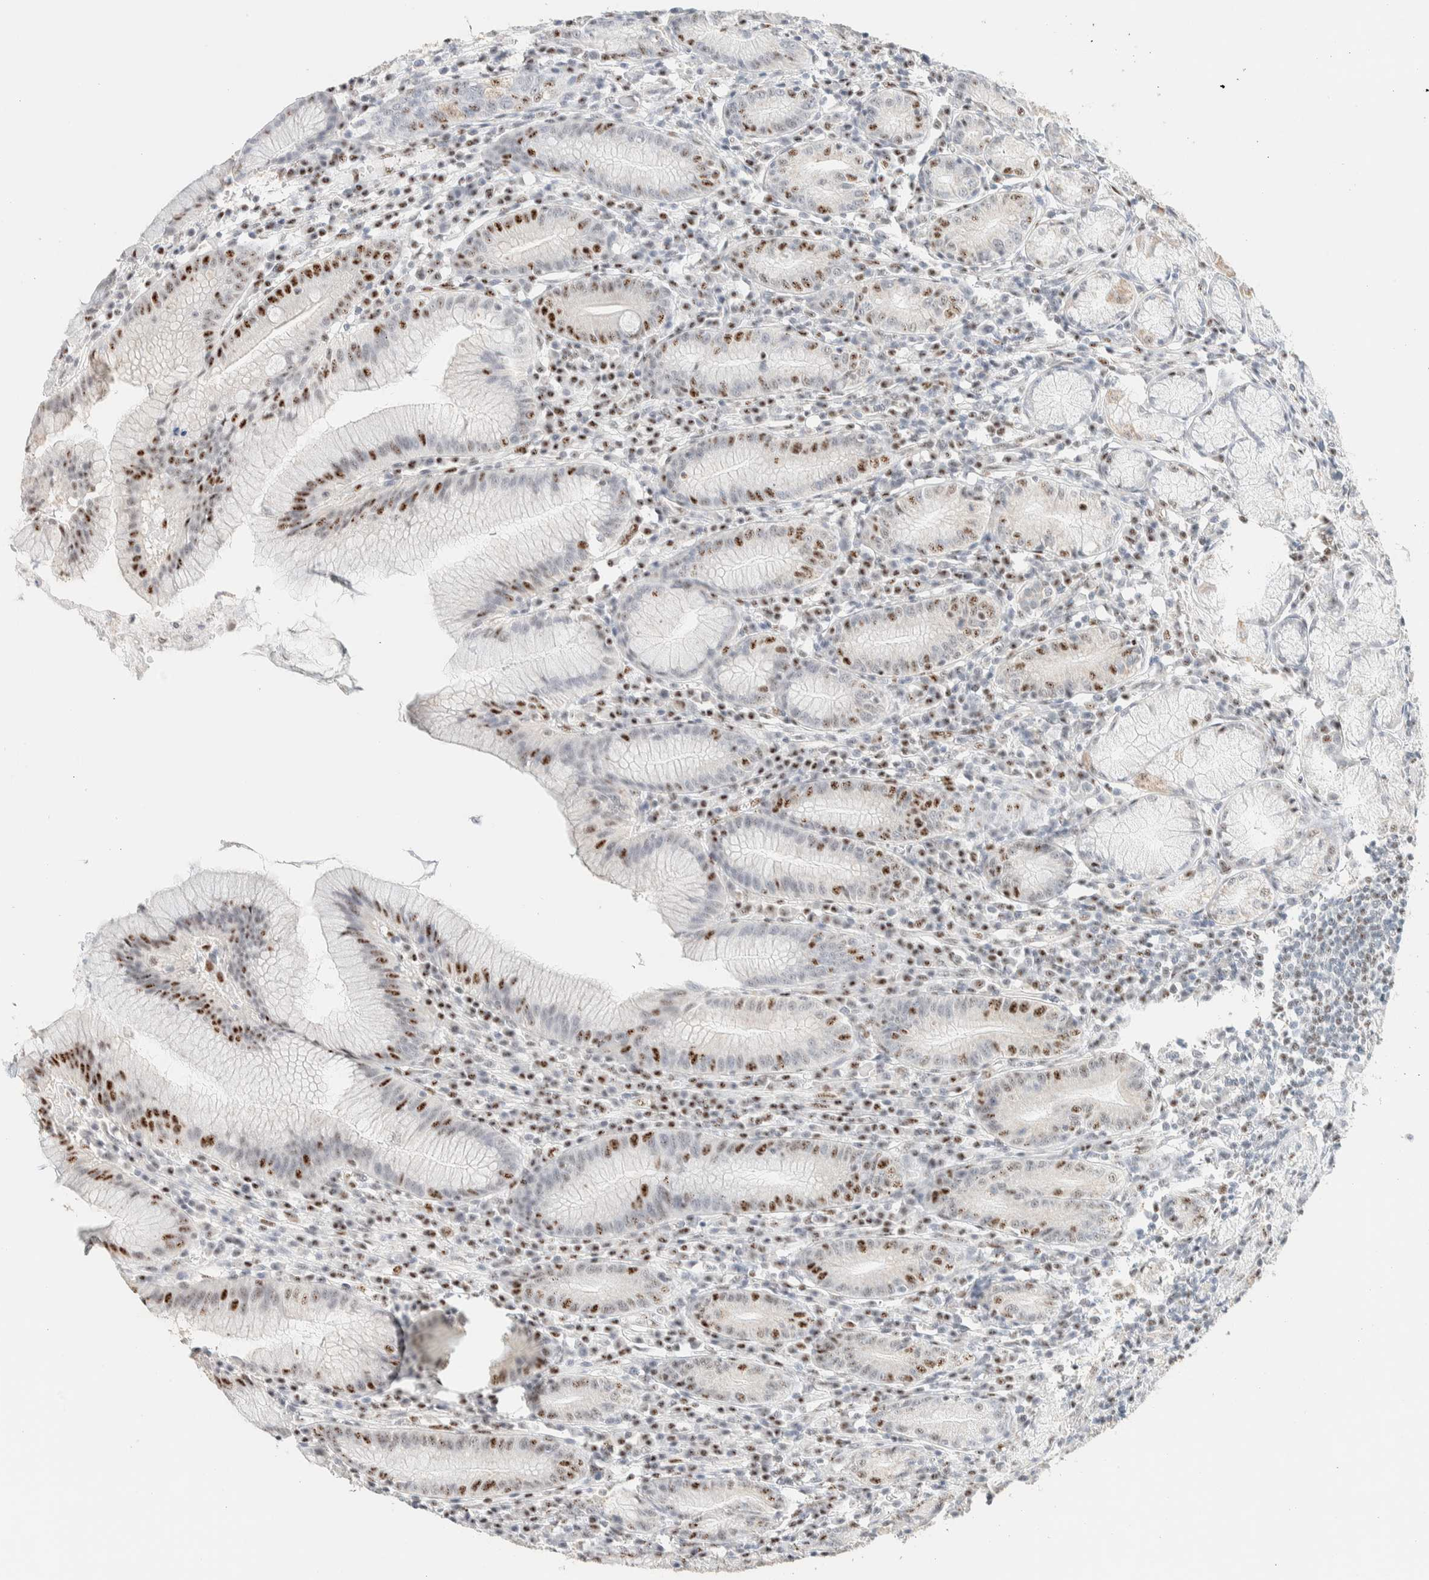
{"staining": {"intensity": "moderate", "quantity": "25%-75%", "location": "nuclear"}, "tissue": "stomach", "cell_type": "Glandular cells", "image_type": "normal", "snomed": [{"axis": "morphology", "description": "Normal tissue, NOS"}, {"axis": "topography", "description": "Stomach"}], "caption": "Stomach stained for a protein (brown) shows moderate nuclear positive positivity in about 25%-75% of glandular cells.", "gene": "SON", "patient": {"sex": "male", "age": 55}}